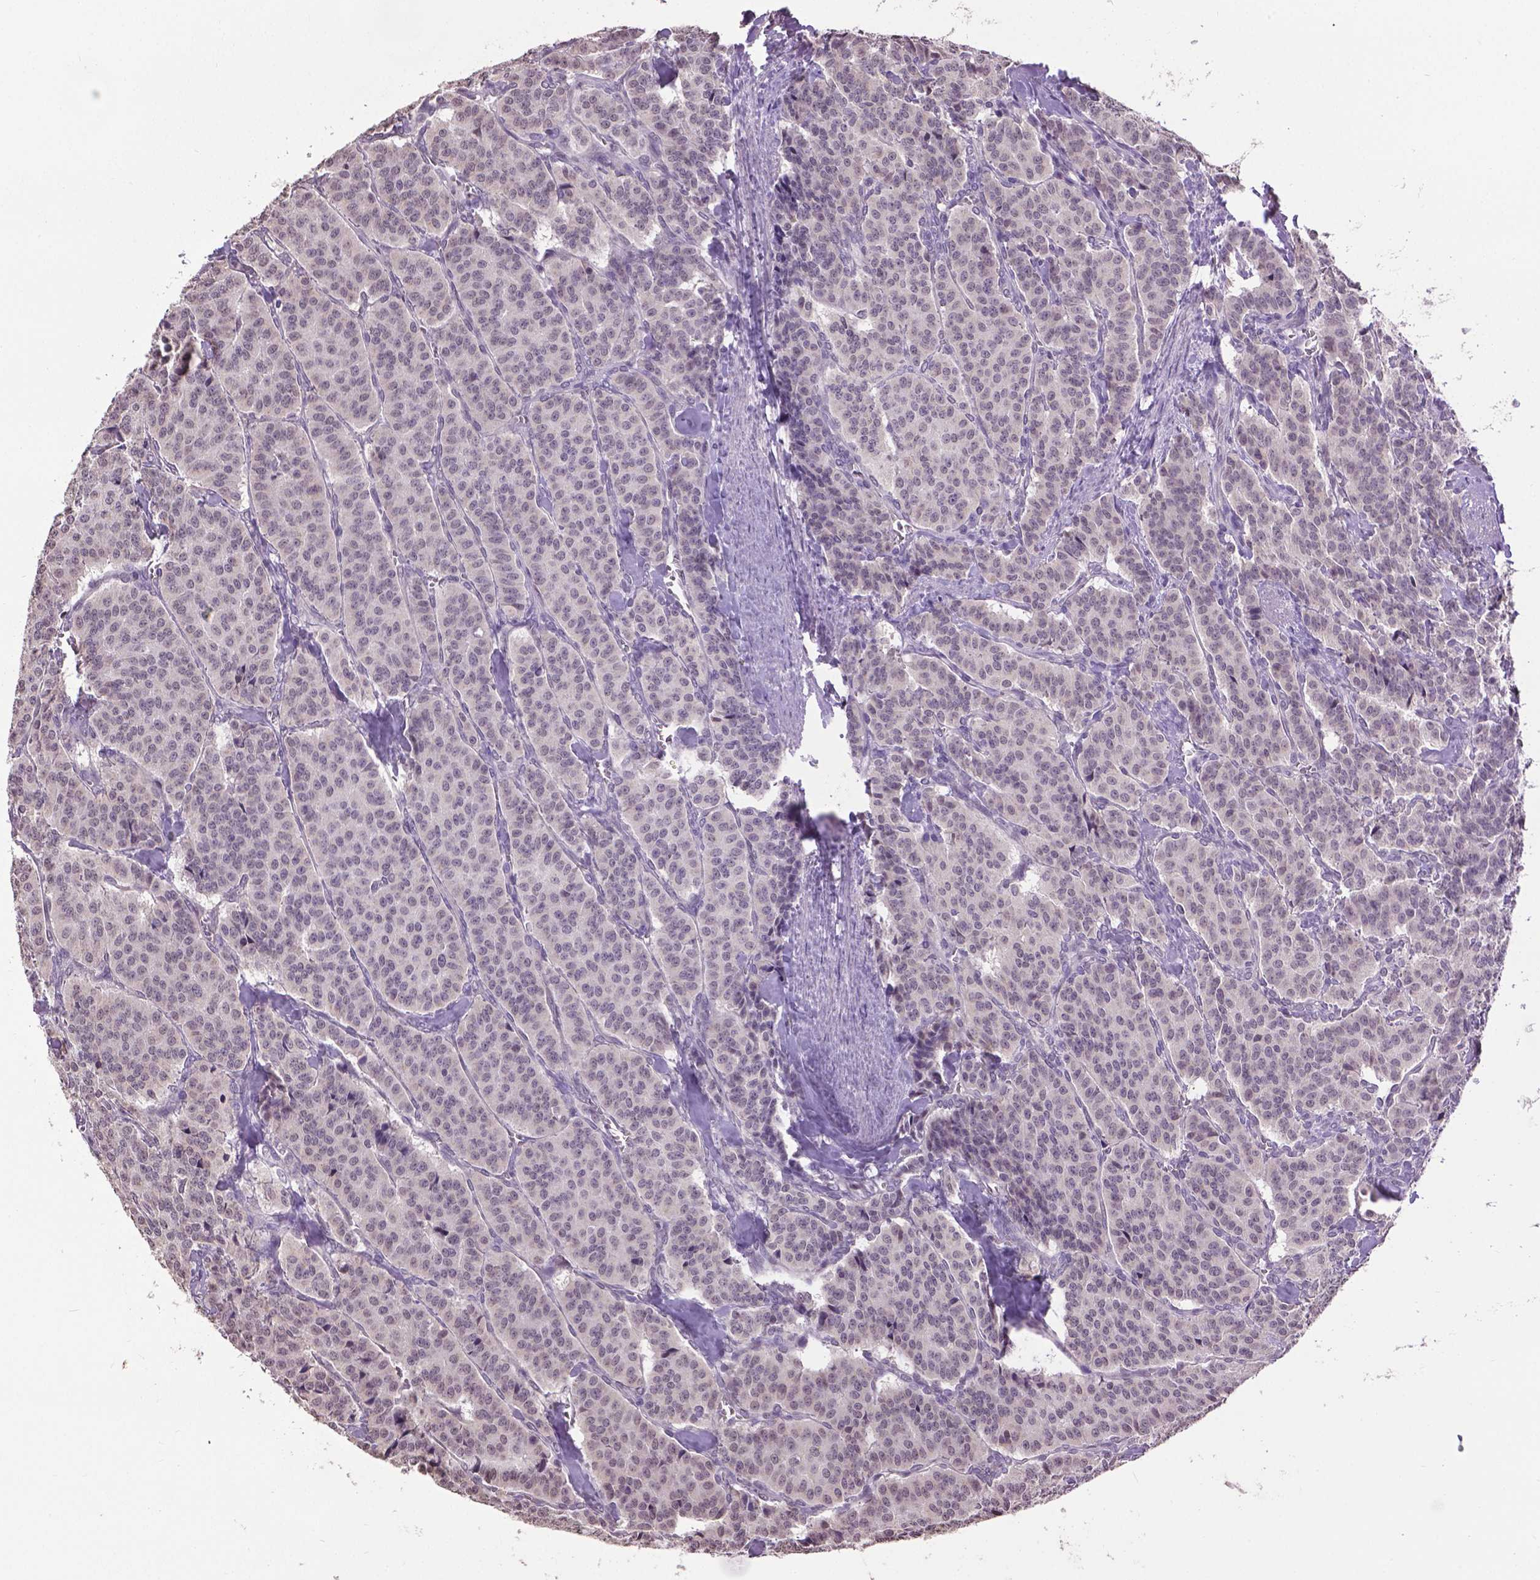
{"staining": {"intensity": "negative", "quantity": "none", "location": "none"}, "tissue": "carcinoid", "cell_type": "Tumor cells", "image_type": "cancer", "snomed": [{"axis": "morphology", "description": "Normal tissue, NOS"}, {"axis": "morphology", "description": "Carcinoid, malignant, NOS"}, {"axis": "topography", "description": "Lung"}], "caption": "Malignant carcinoid was stained to show a protein in brown. There is no significant expression in tumor cells.", "gene": "CPM", "patient": {"sex": "female", "age": 46}}